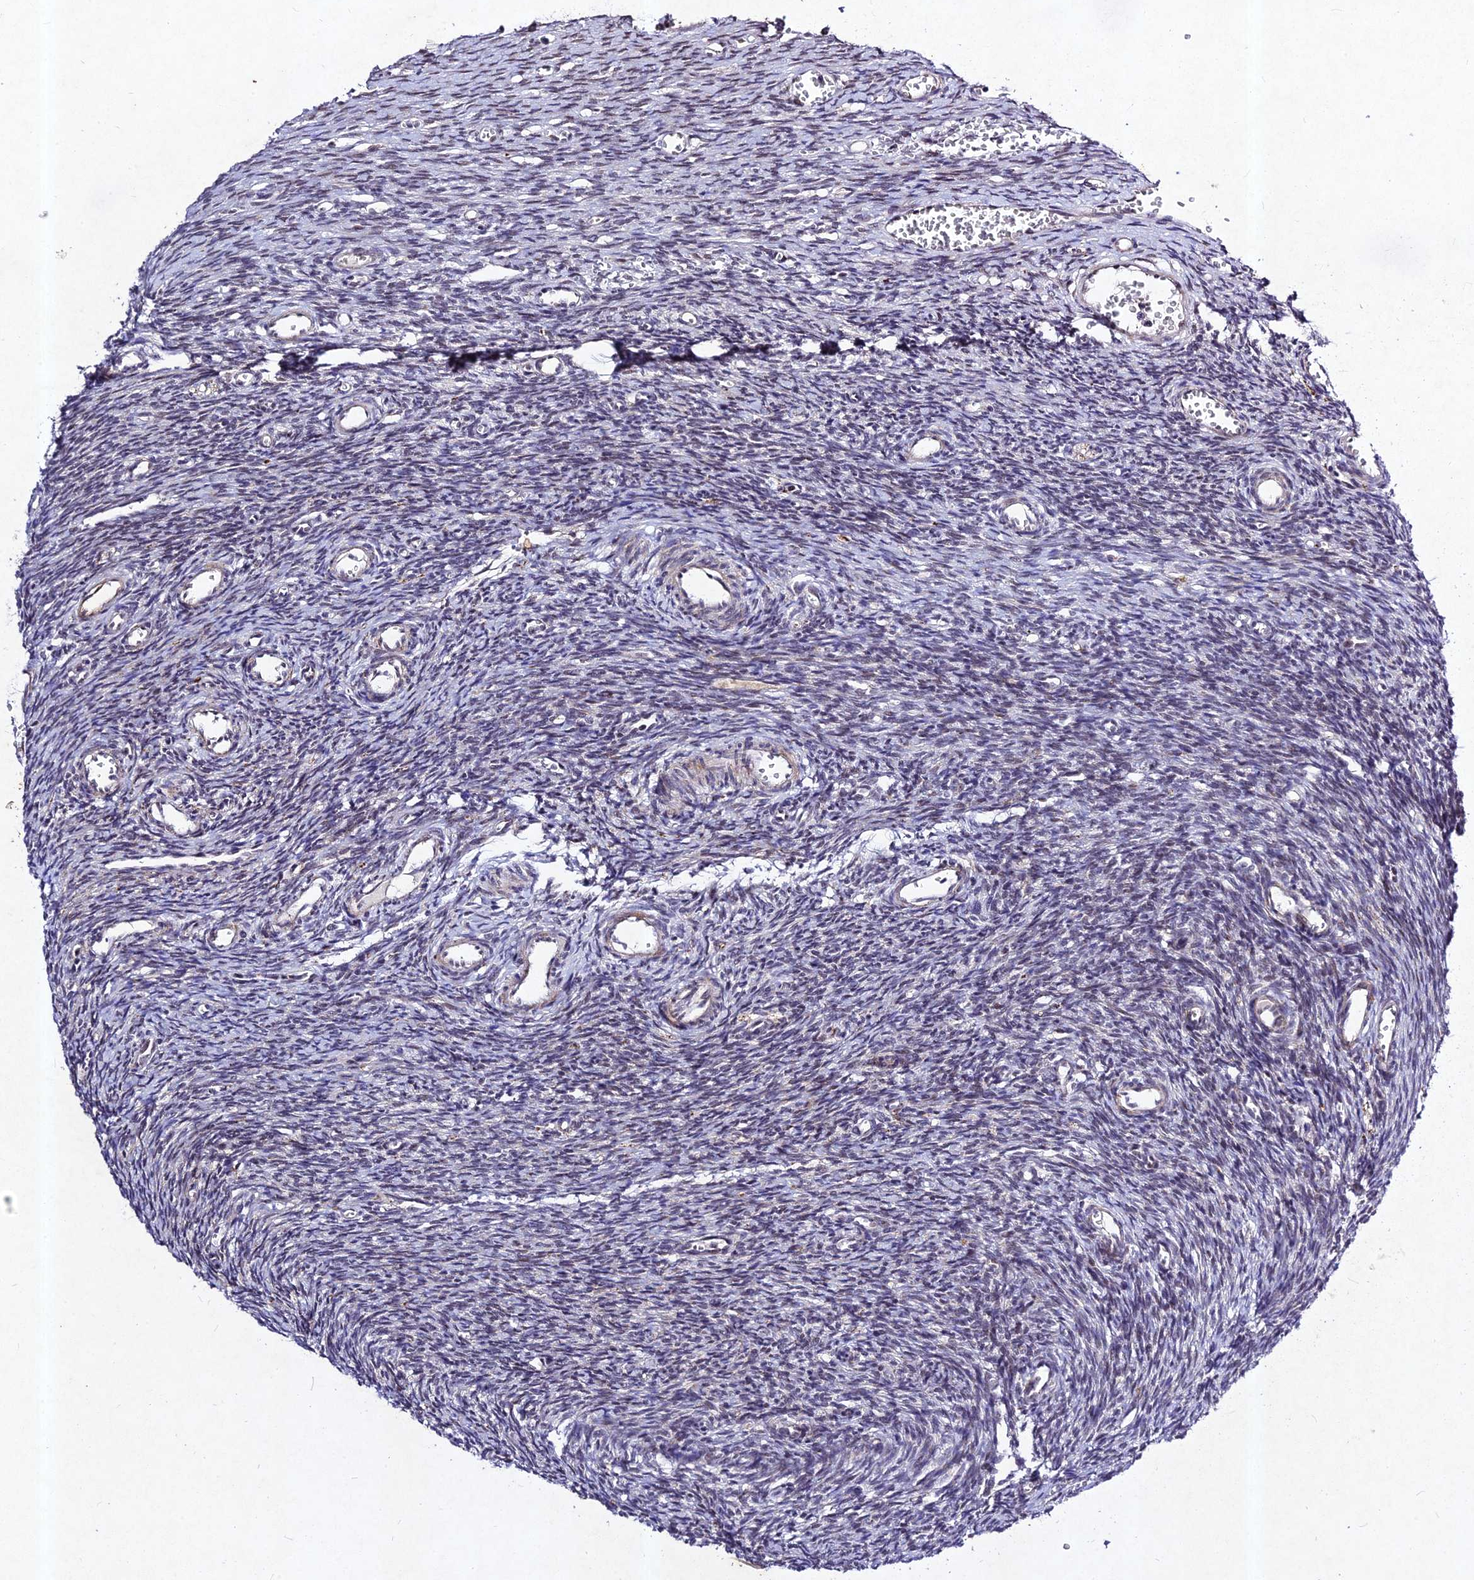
{"staining": {"intensity": "weak", "quantity": "<25%", "location": "cytoplasmic/membranous"}, "tissue": "ovary", "cell_type": "Ovarian stroma cells", "image_type": "normal", "snomed": [{"axis": "morphology", "description": "Normal tissue, NOS"}, {"axis": "topography", "description": "Ovary"}], "caption": "Image shows no significant protein staining in ovarian stroma cells of normal ovary. (DAB (3,3'-diaminobenzidine) immunohistochemistry (IHC), high magnification).", "gene": "RAVER1", "patient": {"sex": "female", "age": 39}}